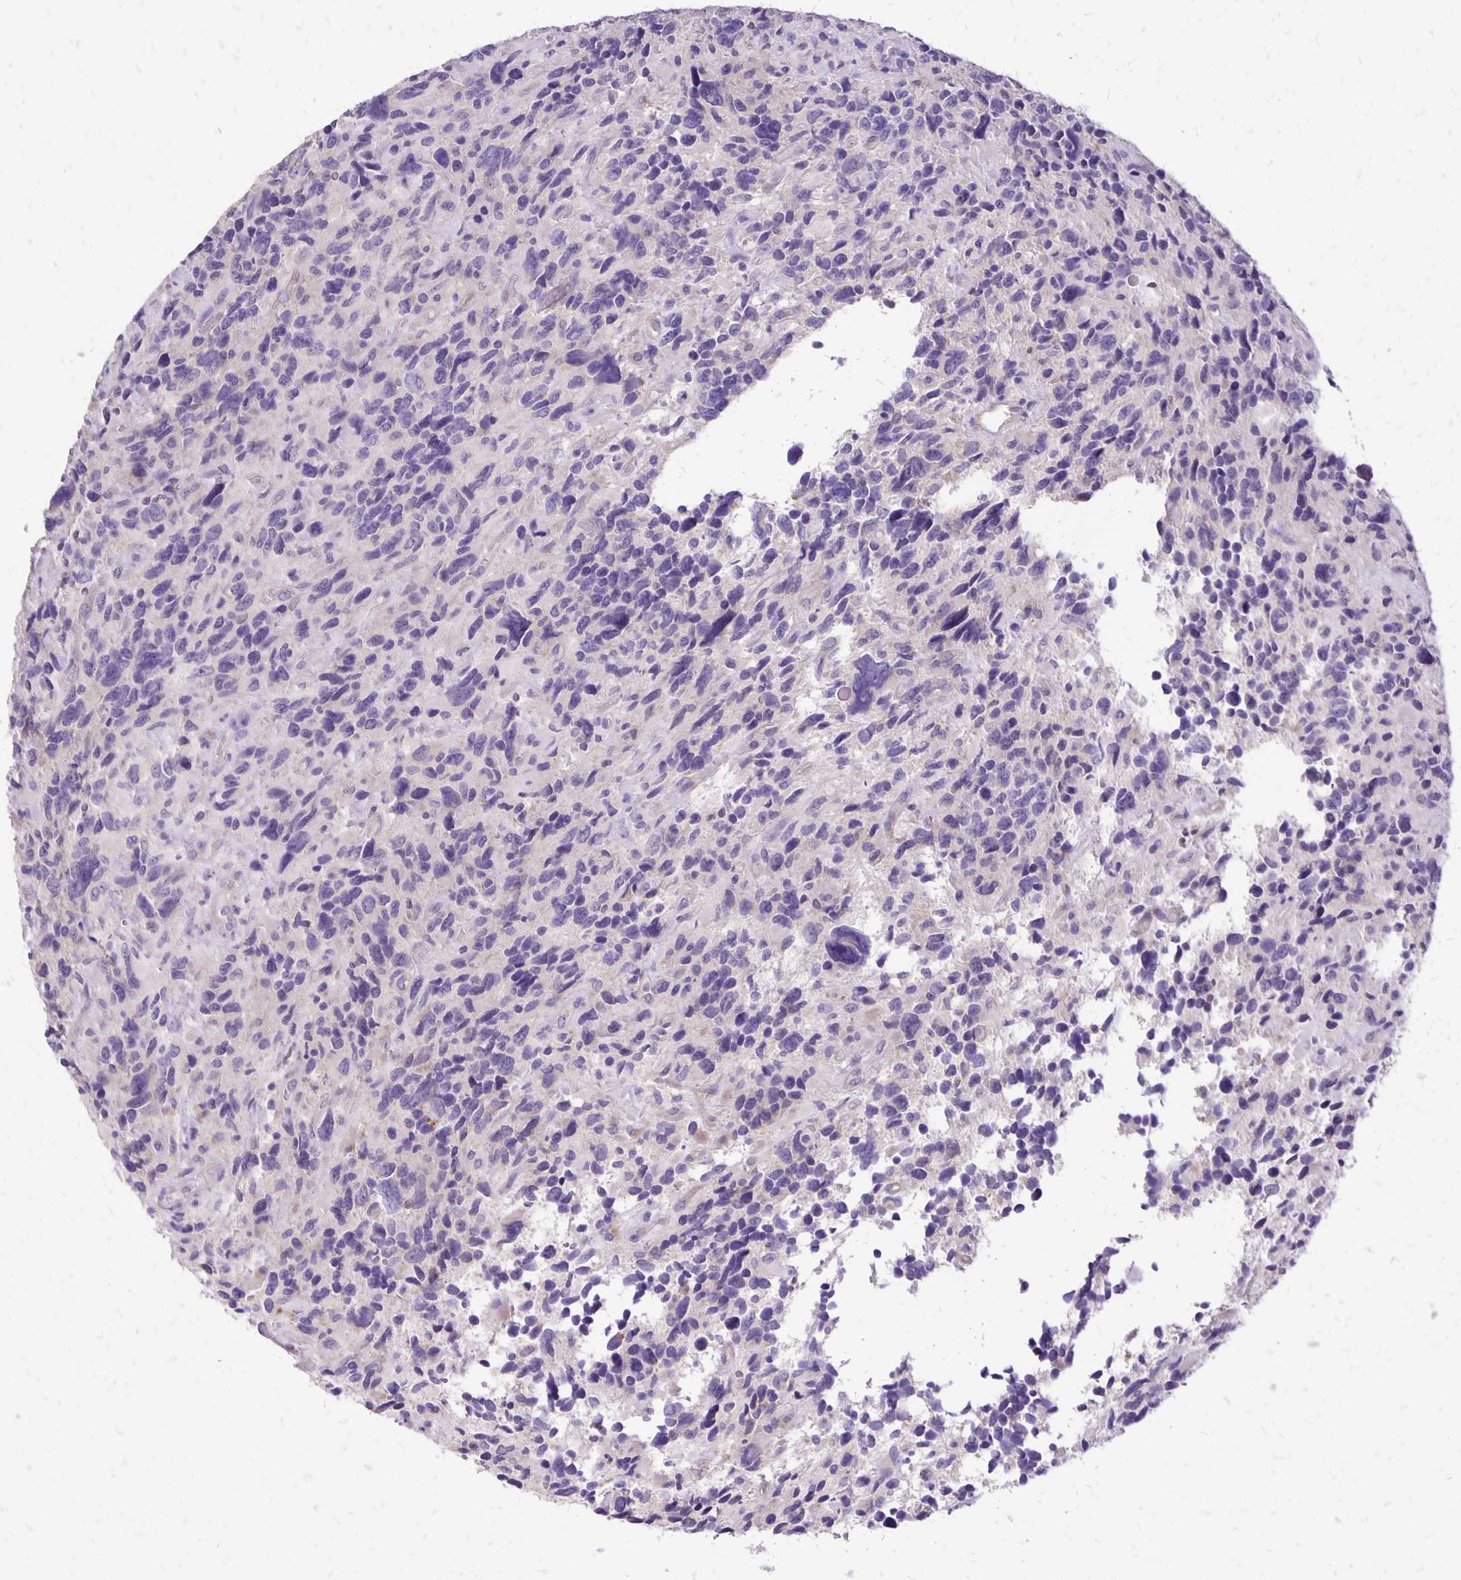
{"staining": {"intensity": "negative", "quantity": "none", "location": "none"}, "tissue": "glioma", "cell_type": "Tumor cells", "image_type": "cancer", "snomed": [{"axis": "morphology", "description": "Glioma, malignant, High grade"}, {"axis": "topography", "description": "Brain"}], "caption": "IHC photomicrograph of glioma stained for a protein (brown), which reveals no expression in tumor cells.", "gene": "ANKRD45", "patient": {"sex": "male", "age": 46}}